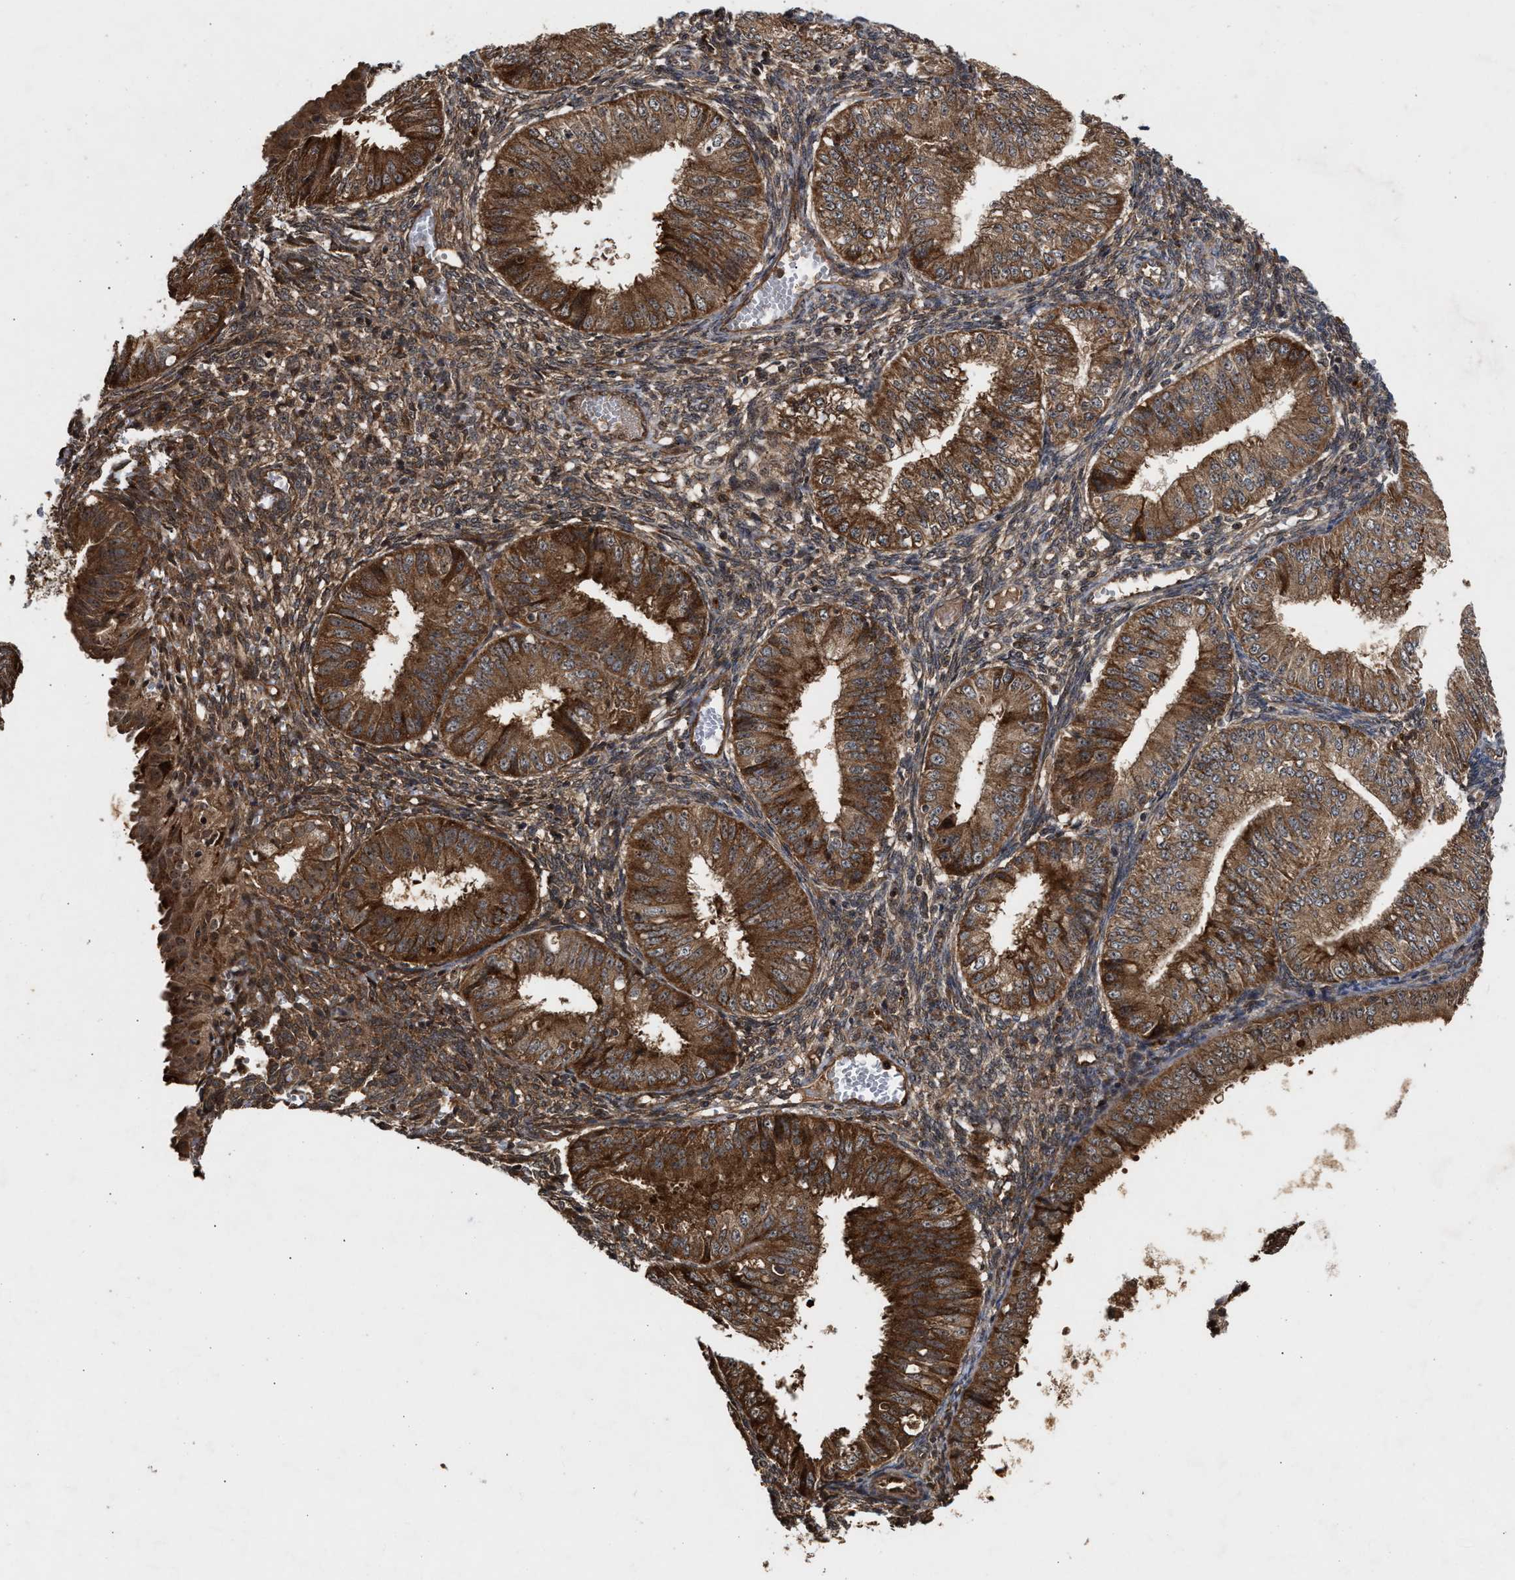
{"staining": {"intensity": "strong", "quantity": ">75%", "location": "cytoplasmic/membranous"}, "tissue": "endometrial cancer", "cell_type": "Tumor cells", "image_type": "cancer", "snomed": [{"axis": "morphology", "description": "Normal tissue, NOS"}, {"axis": "morphology", "description": "Adenocarcinoma, NOS"}, {"axis": "topography", "description": "Endometrium"}], "caption": "Immunohistochemical staining of endometrial cancer demonstrates high levels of strong cytoplasmic/membranous protein expression in approximately >75% of tumor cells.", "gene": "CFLAR", "patient": {"sex": "female", "age": 53}}